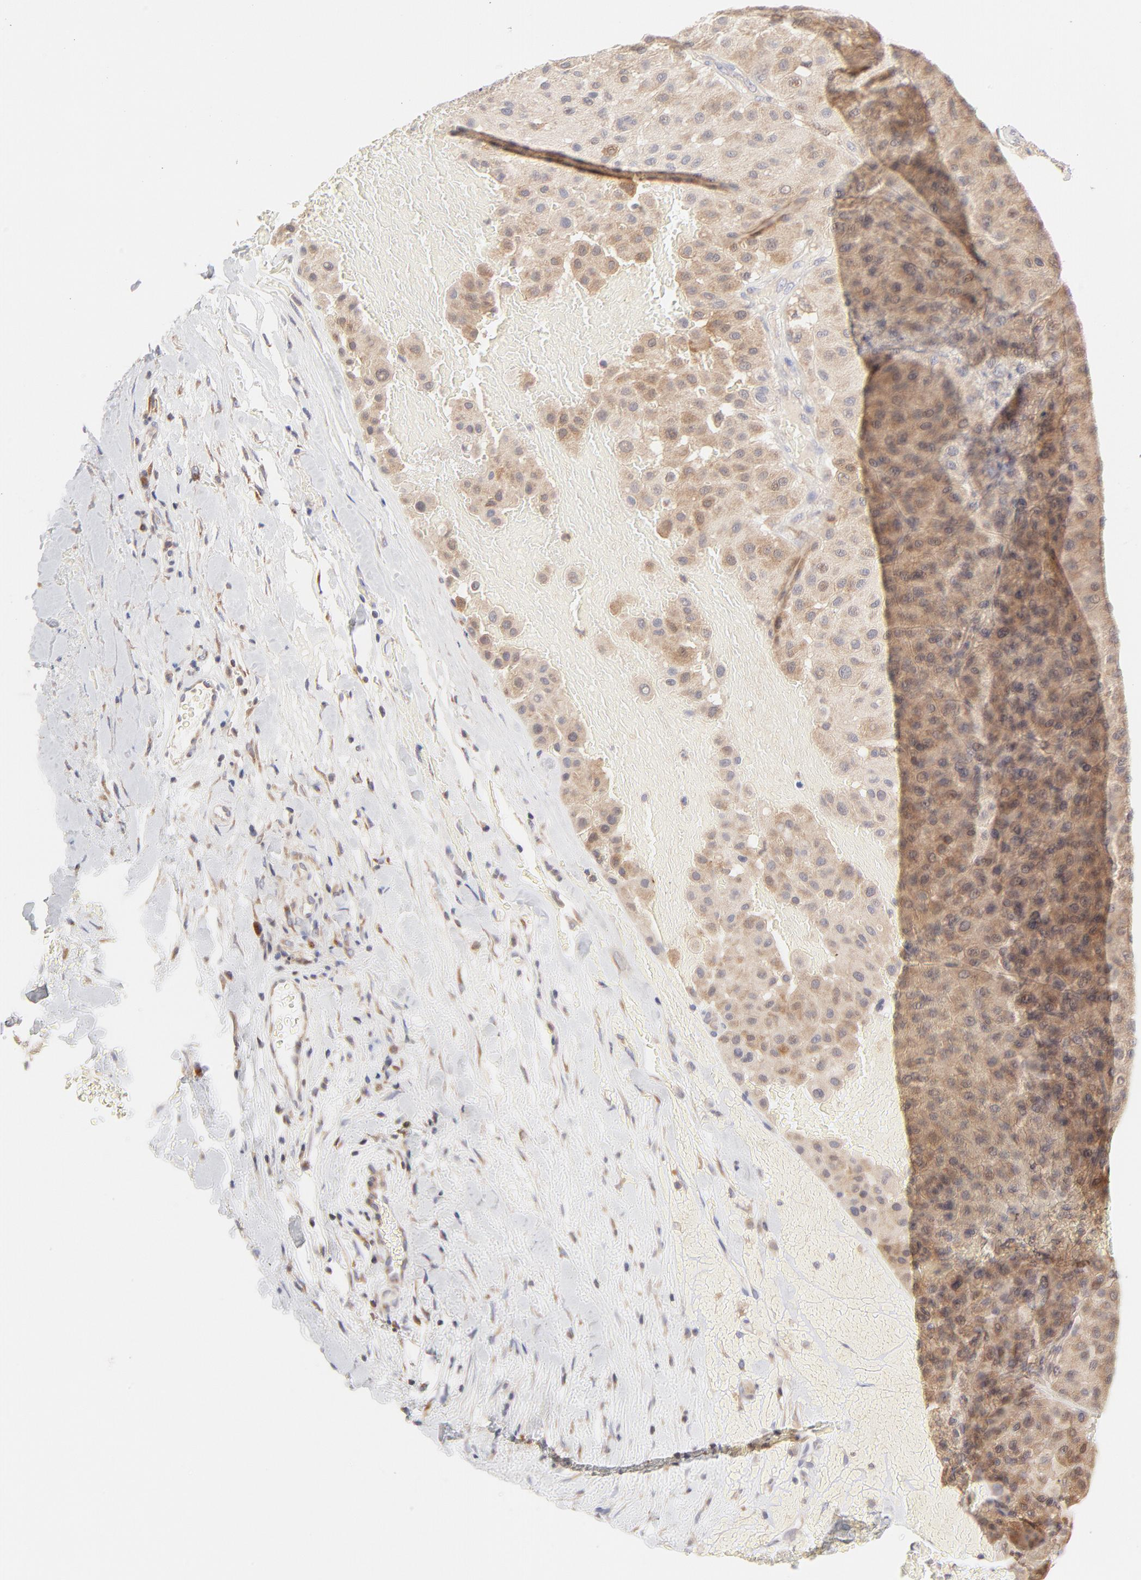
{"staining": {"intensity": "moderate", "quantity": ">75%", "location": "cytoplasmic/membranous"}, "tissue": "melanoma", "cell_type": "Tumor cells", "image_type": "cancer", "snomed": [{"axis": "morphology", "description": "Normal tissue, NOS"}, {"axis": "morphology", "description": "Malignant melanoma, Metastatic site"}, {"axis": "topography", "description": "Skin"}], "caption": "Tumor cells show moderate cytoplasmic/membranous expression in approximately >75% of cells in malignant melanoma (metastatic site).", "gene": "RPS6KA1", "patient": {"sex": "male", "age": 41}}